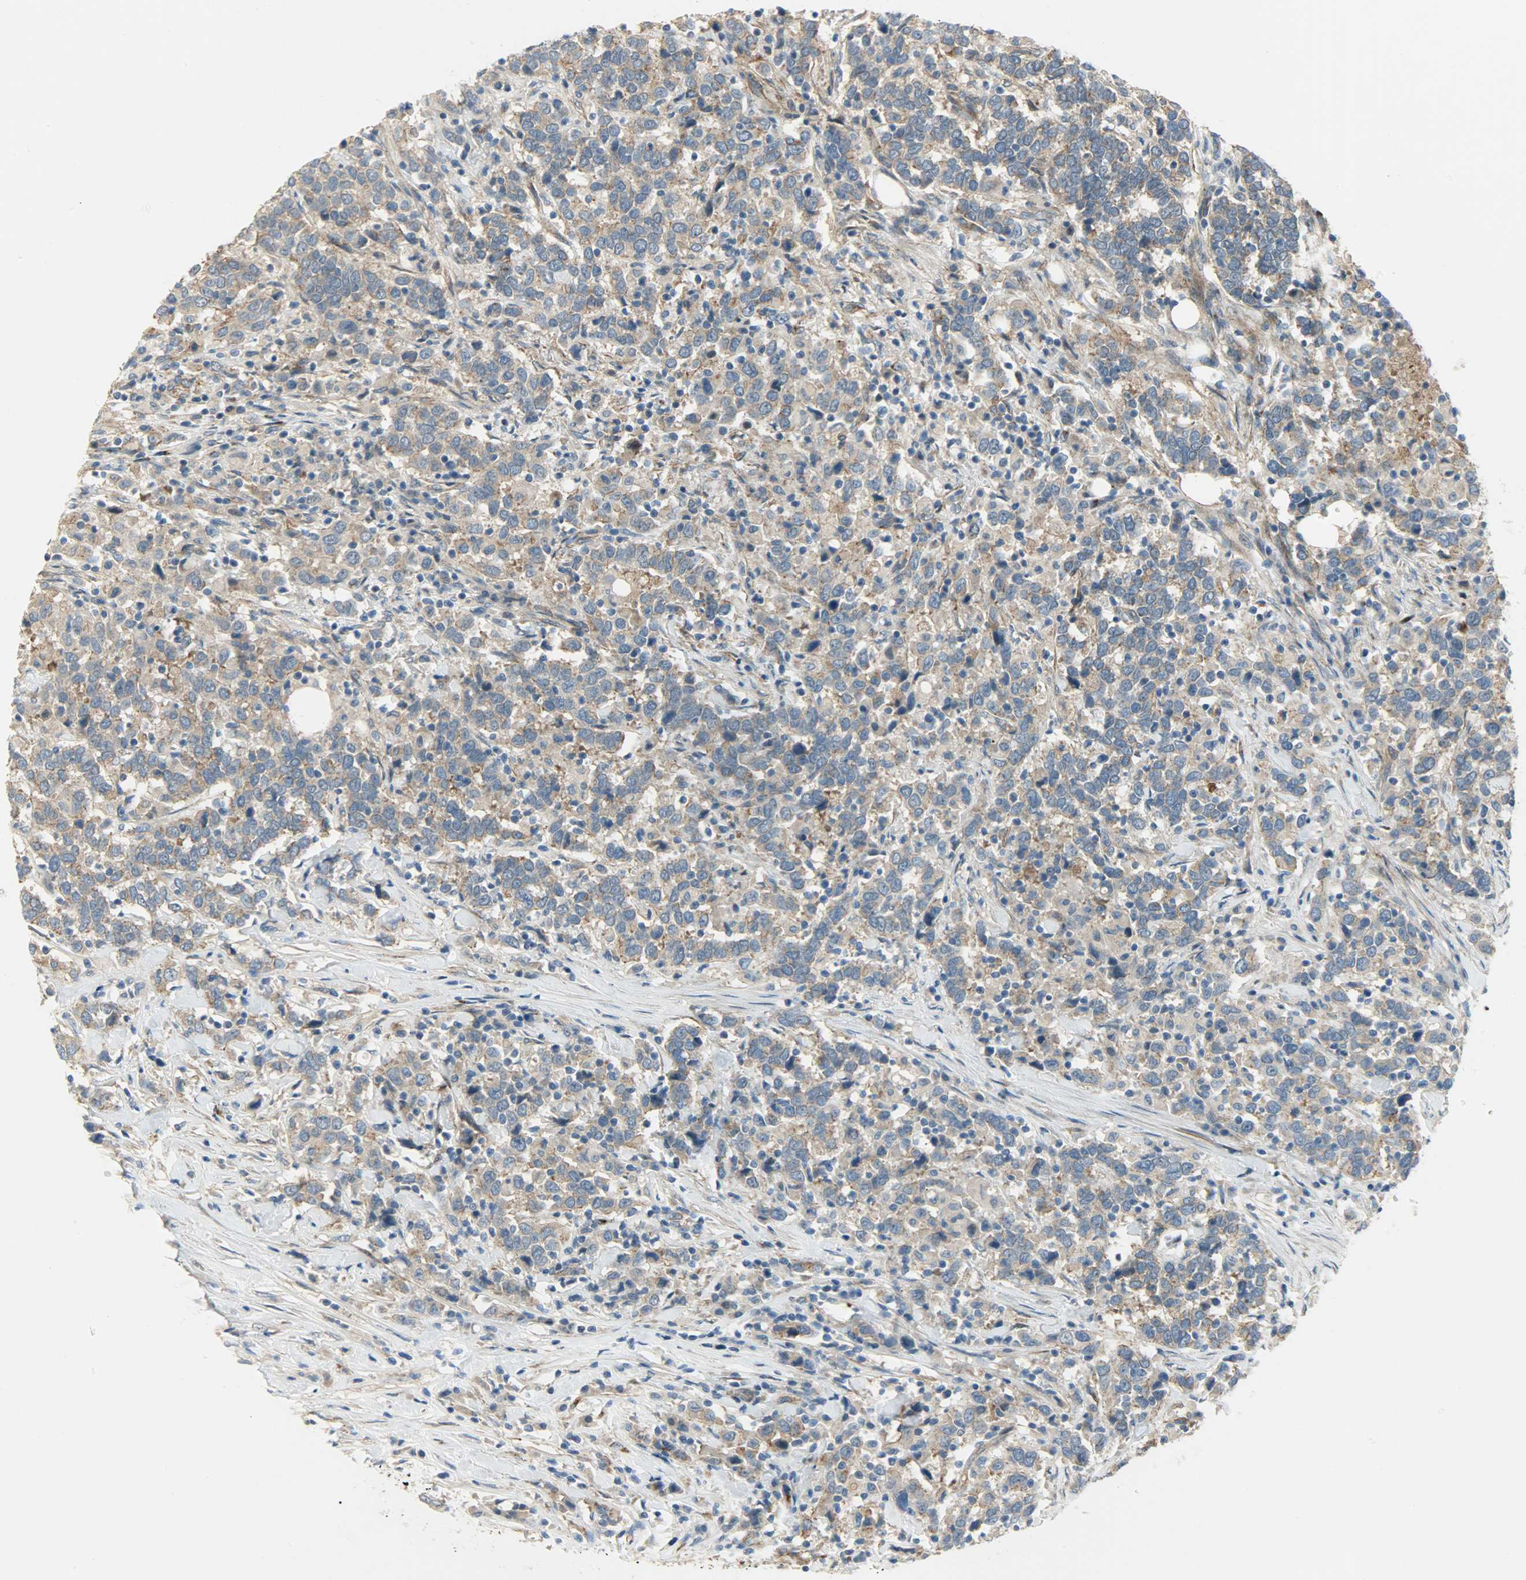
{"staining": {"intensity": "weak", "quantity": ">75%", "location": "cytoplasmic/membranous"}, "tissue": "urothelial cancer", "cell_type": "Tumor cells", "image_type": "cancer", "snomed": [{"axis": "morphology", "description": "Urothelial carcinoma, High grade"}, {"axis": "topography", "description": "Urinary bladder"}], "caption": "The photomicrograph shows staining of high-grade urothelial carcinoma, revealing weak cytoplasmic/membranous protein expression (brown color) within tumor cells. (brown staining indicates protein expression, while blue staining denotes nuclei).", "gene": "KIAA1217", "patient": {"sex": "male", "age": 61}}